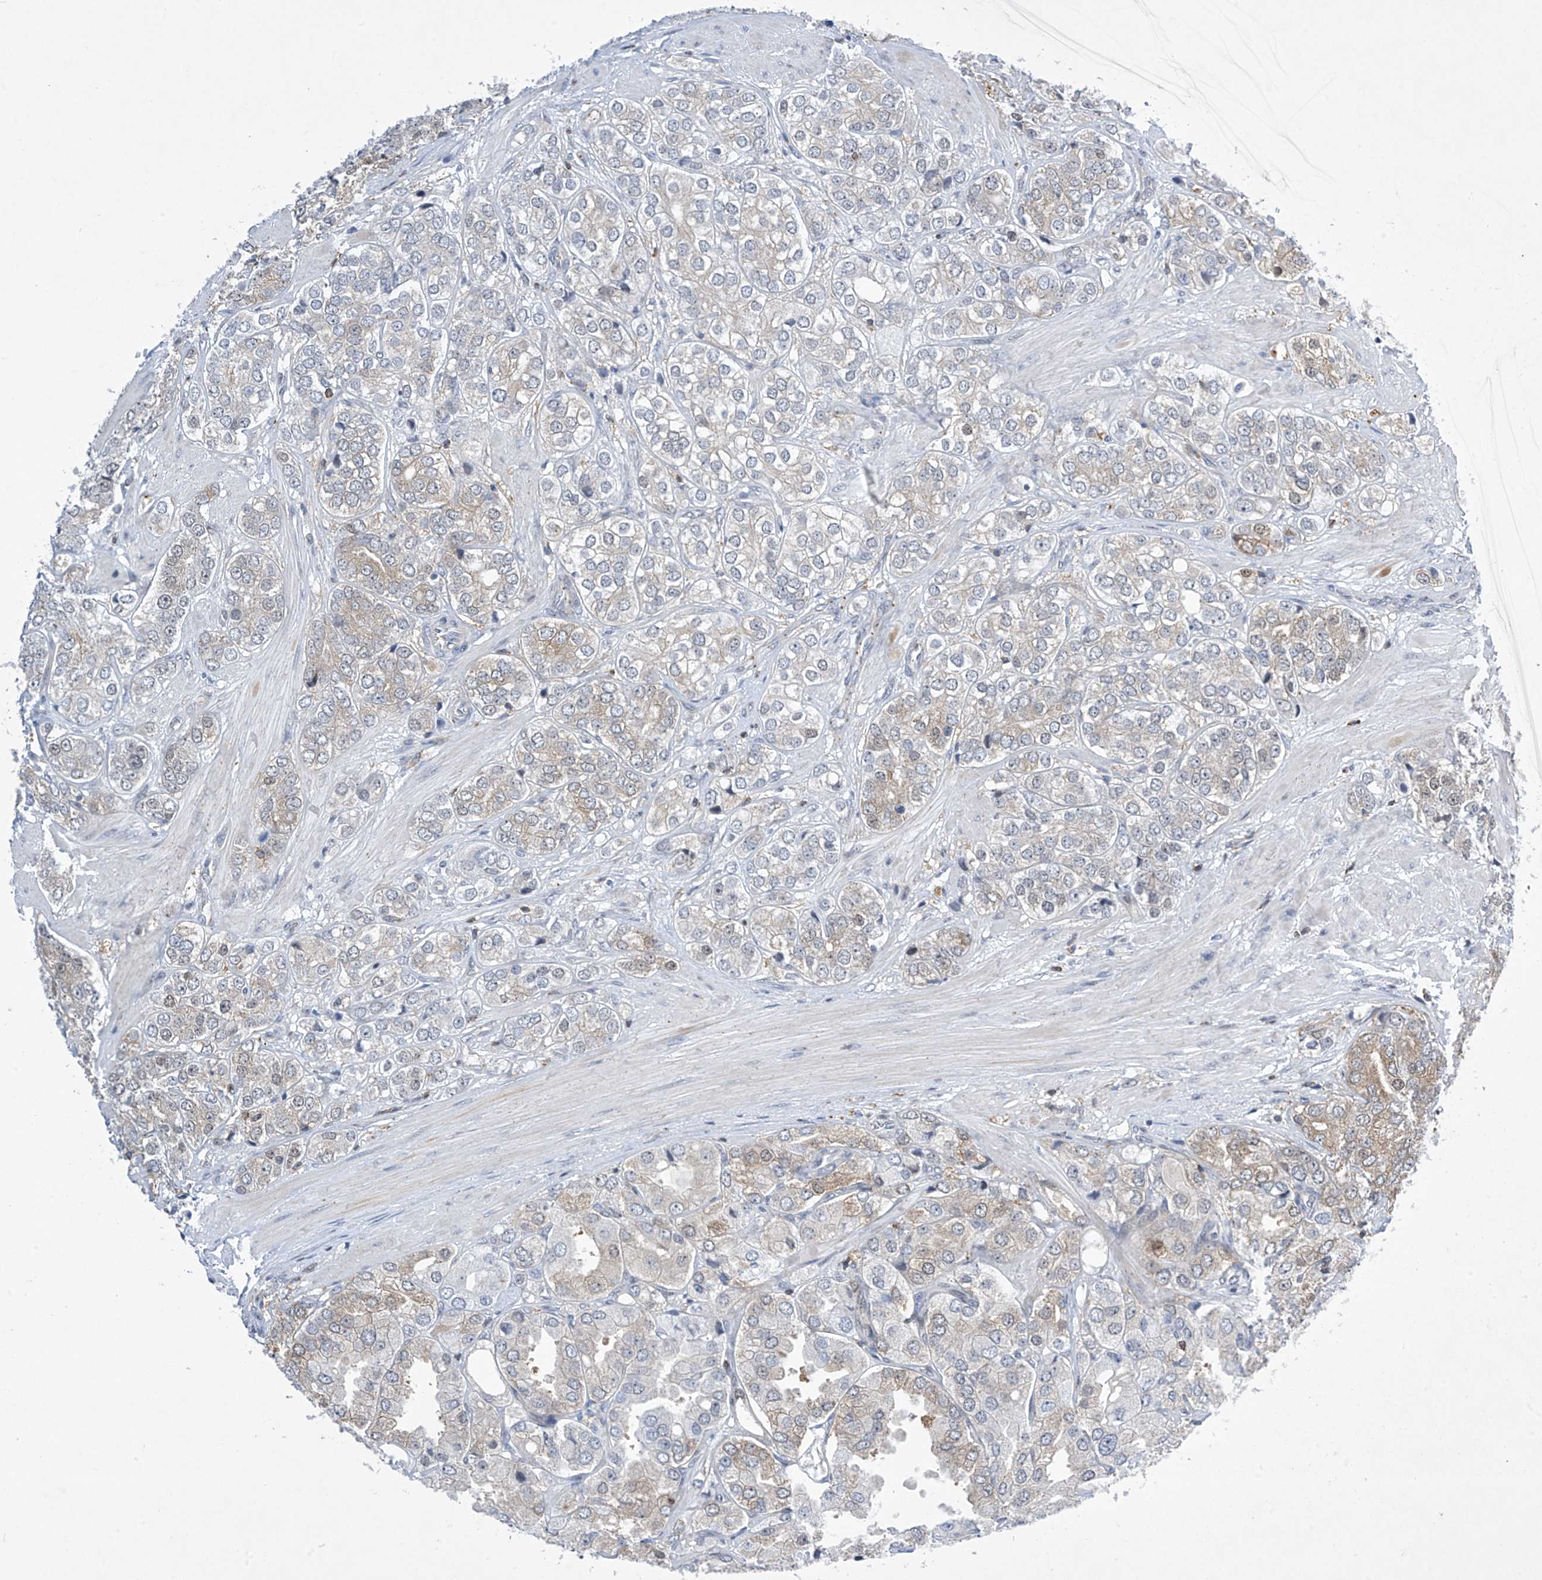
{"staining": {"intensity": "weak", "quantity": "25%-75%", "location": "cytoplasmic/membranous"}, "tissue": "prostate cancer", "cell_type": "Tumor cells", "image_type": "cancer", "snomed": [{"axis": "morphology", "description": "Adenocarcinoma, High grade"}, {"axis": "topography", "description": "Prostate"}], "caption": "There is low levels of weak cytoplasmic/membranous staining in tumor cells of prostate adenocarcinoma (high-grade), as demonstrated by immunohistochemical staining (brown color).", "gene": "MSL3", "patient": {"sex": "male", "age": 50}}